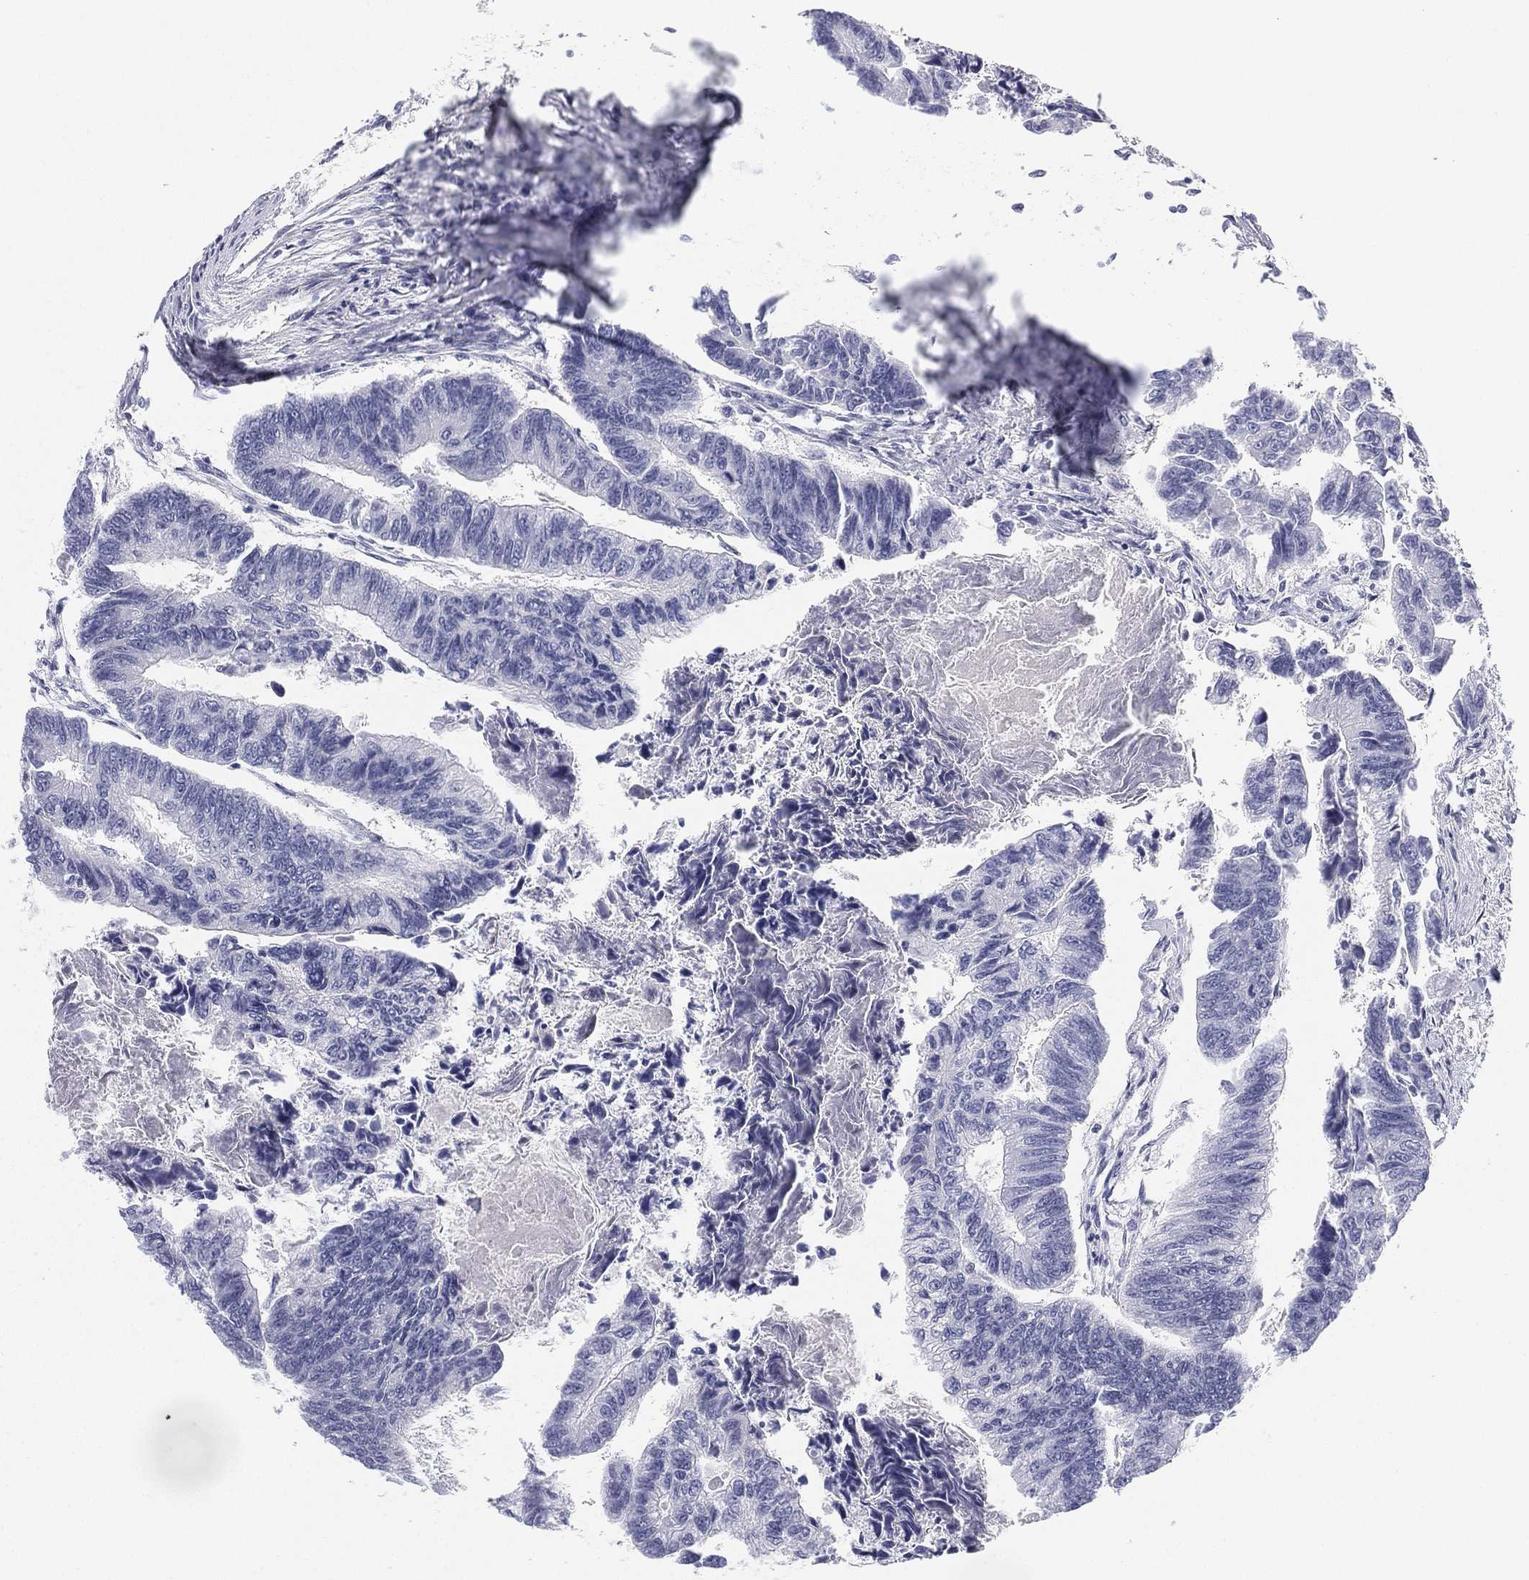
{"staining": {"intensity": "negative", "quantity": "none", "location": "none"}, "tissue": "colorectal cancer", "cell_type": "Tumor cells", "image_type": "cancer", "snomed": [{"axis": "morphology", "description": "Adenocarcinoma, NOS"}, {"axis": "topography", "description": "Colon"}], "caption": "Colorectal cancer was stained to show a protein in brown. There is no significant staining in tumor cells. (Stains: DAB IHC with hematoxylin counter stain, Microscopy: brightfield microscopy at high magnification).", "gene": "NPC2", "patient": {"sex": "female", "age": 65}}